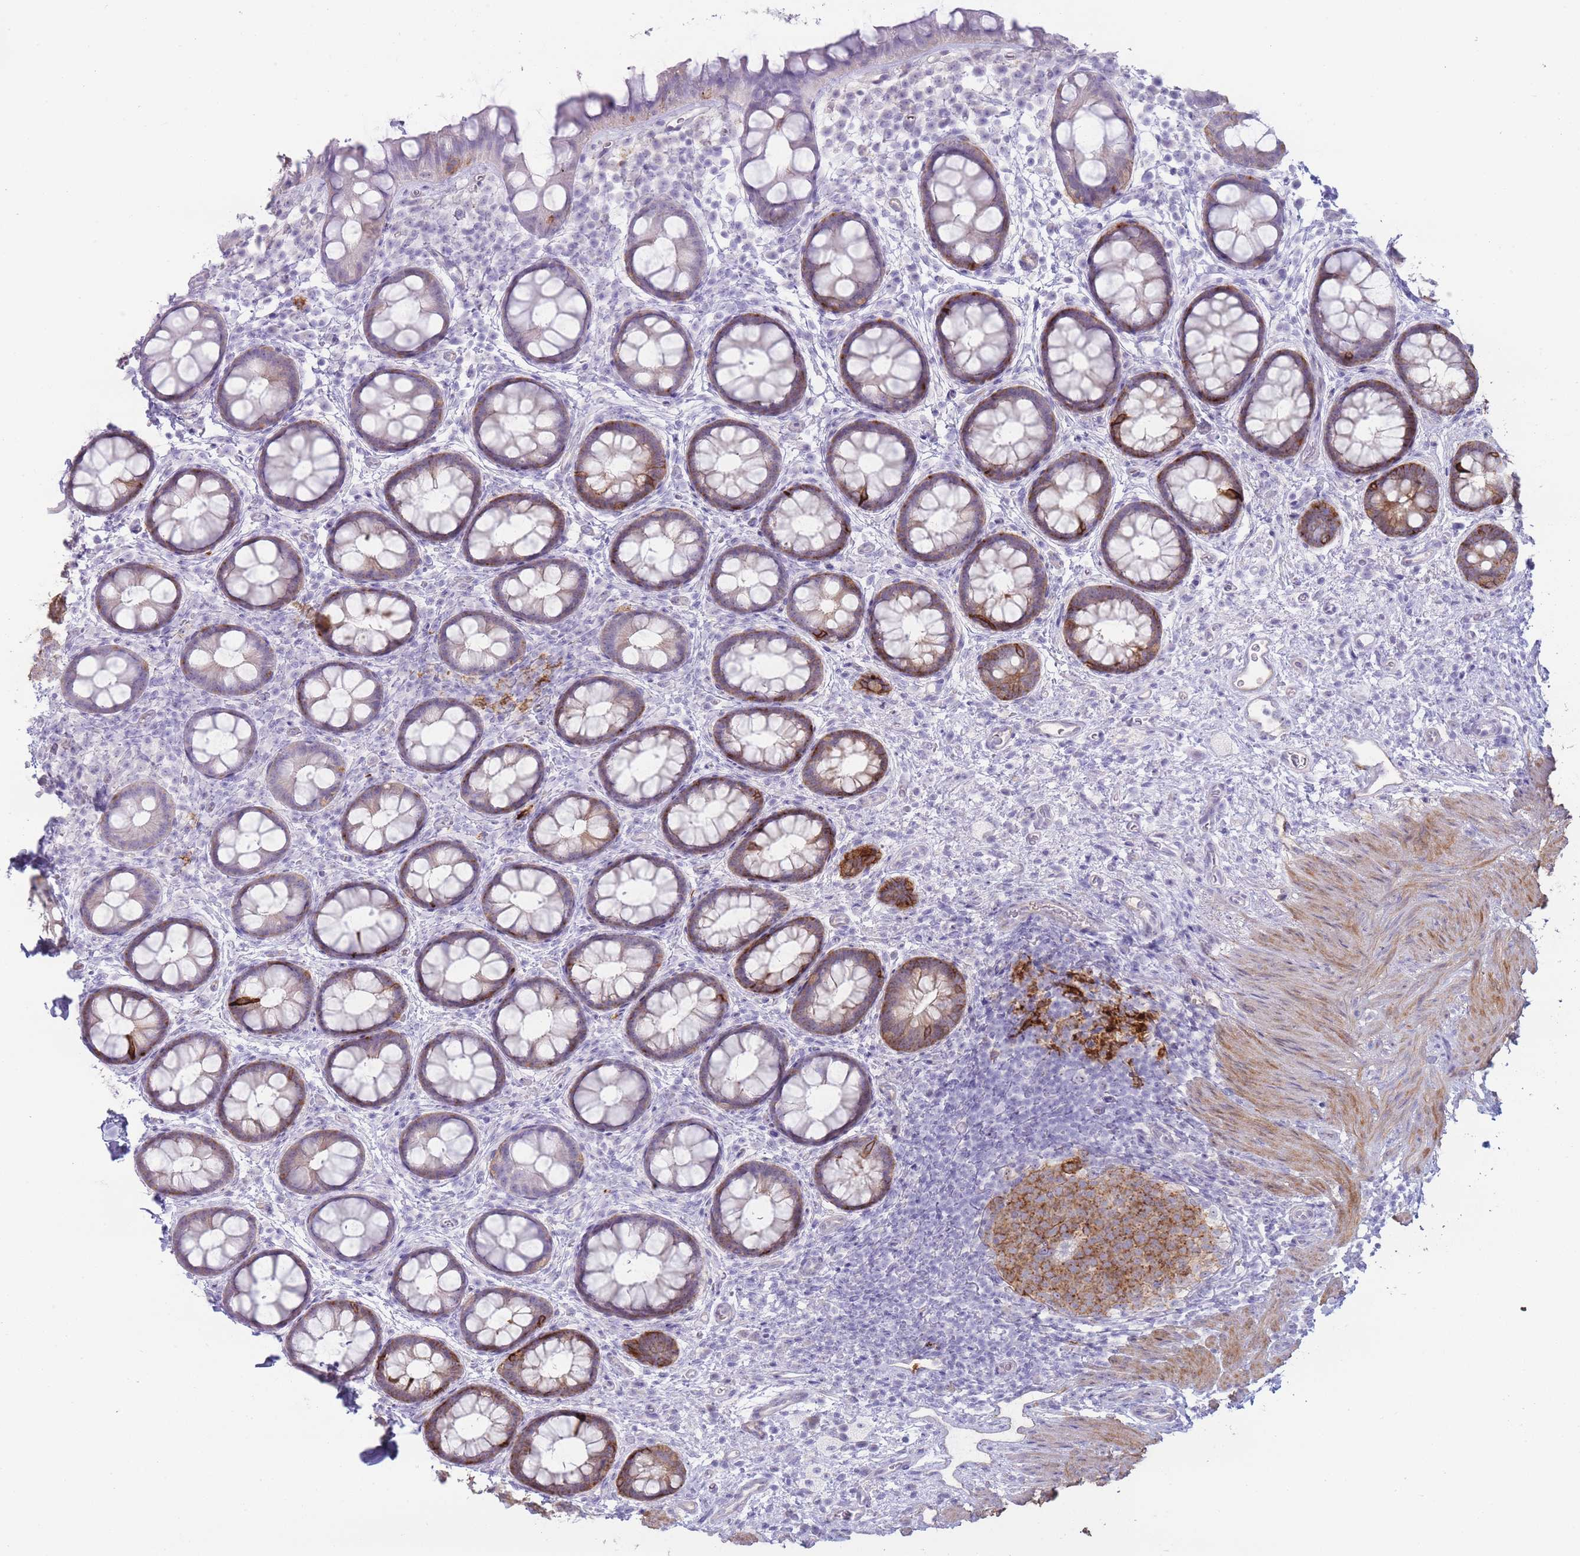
{"staining": {"intensity": "moderate", "quantity": "25%-75%", "location": "cytoplasmic/membranous"}, "tissue": "rectum", "cell_type": "Glandular cells", "image_type": "normal", "snomed": [{"axis": "morphology", "description": "Normal tissue, NOS"}, {"axis": "topography", "description": "Rectum"}, {"axis": "topography", "description": "Peripheral nerve tissue"}], "caption": "Protein expression analysis of unremarkable rectum reveals moderate cytoplasmic/membranous positivity in approximately 25%-75% of glandular cells.", "gene": "UTP14A", "patient": {"sex": "female", "age": 69}}